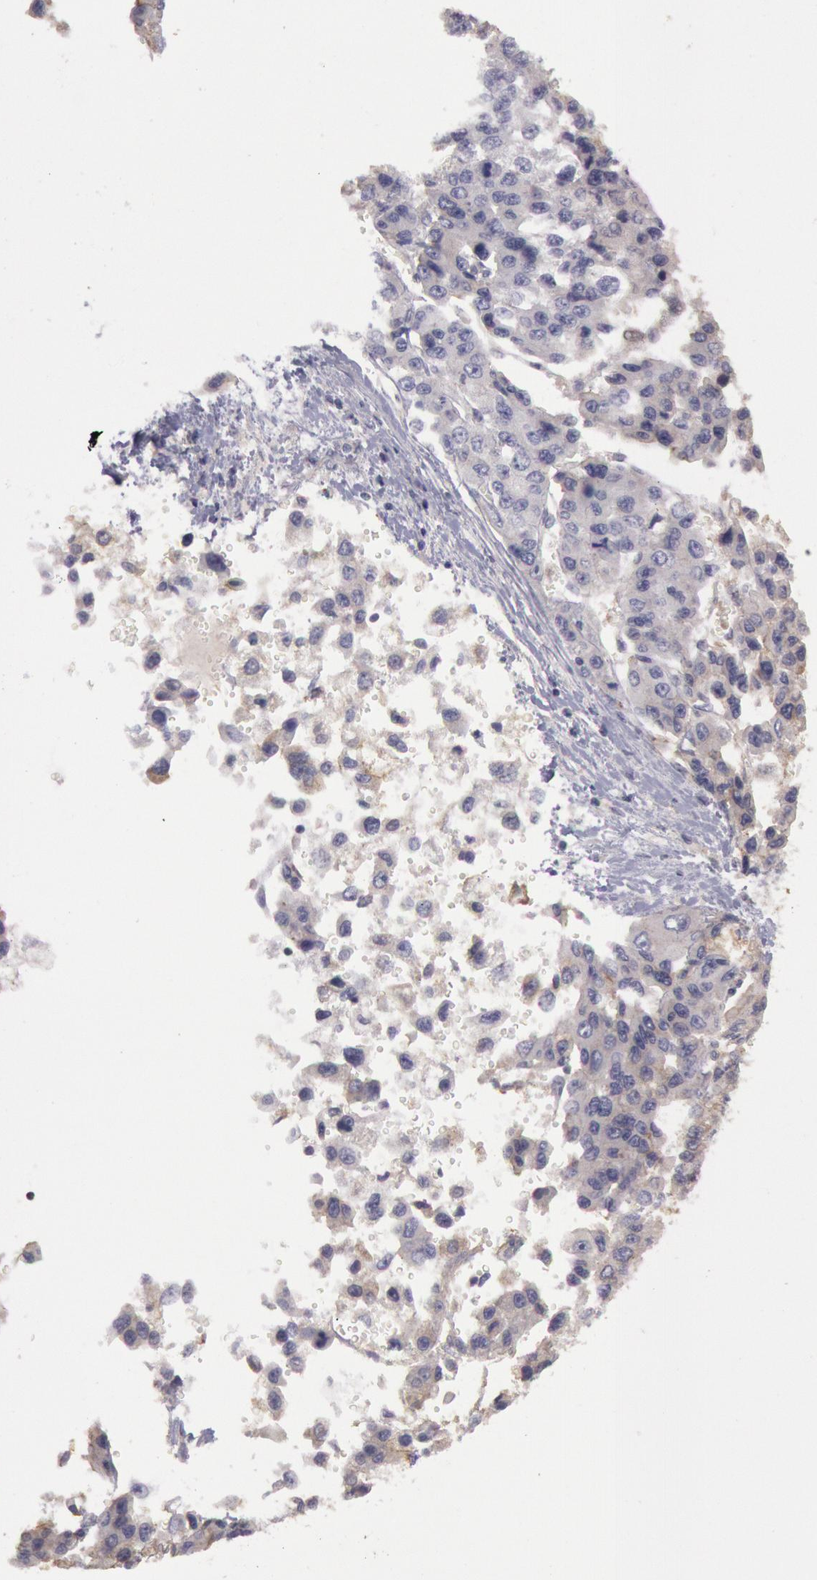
{"staining": {"intensity": "negative", "quantity": "none", "location": "none"}, "tissue": "liver cancer", "cell_type": "Tumor cells", "image_type": "cancer", "snomed": [{"axis": "morphology", "description": "Carcinoma, Hepatocellular, NOS"}, {"axis": "topography", "description": "Liver"}], "caption": "Immunohistochemistry (IHC) of liver hepatocellular carcinoma displays no expression in tumor cells.", "gene": "TRIB2", "patient": {"sex": "female", "age": 66}}